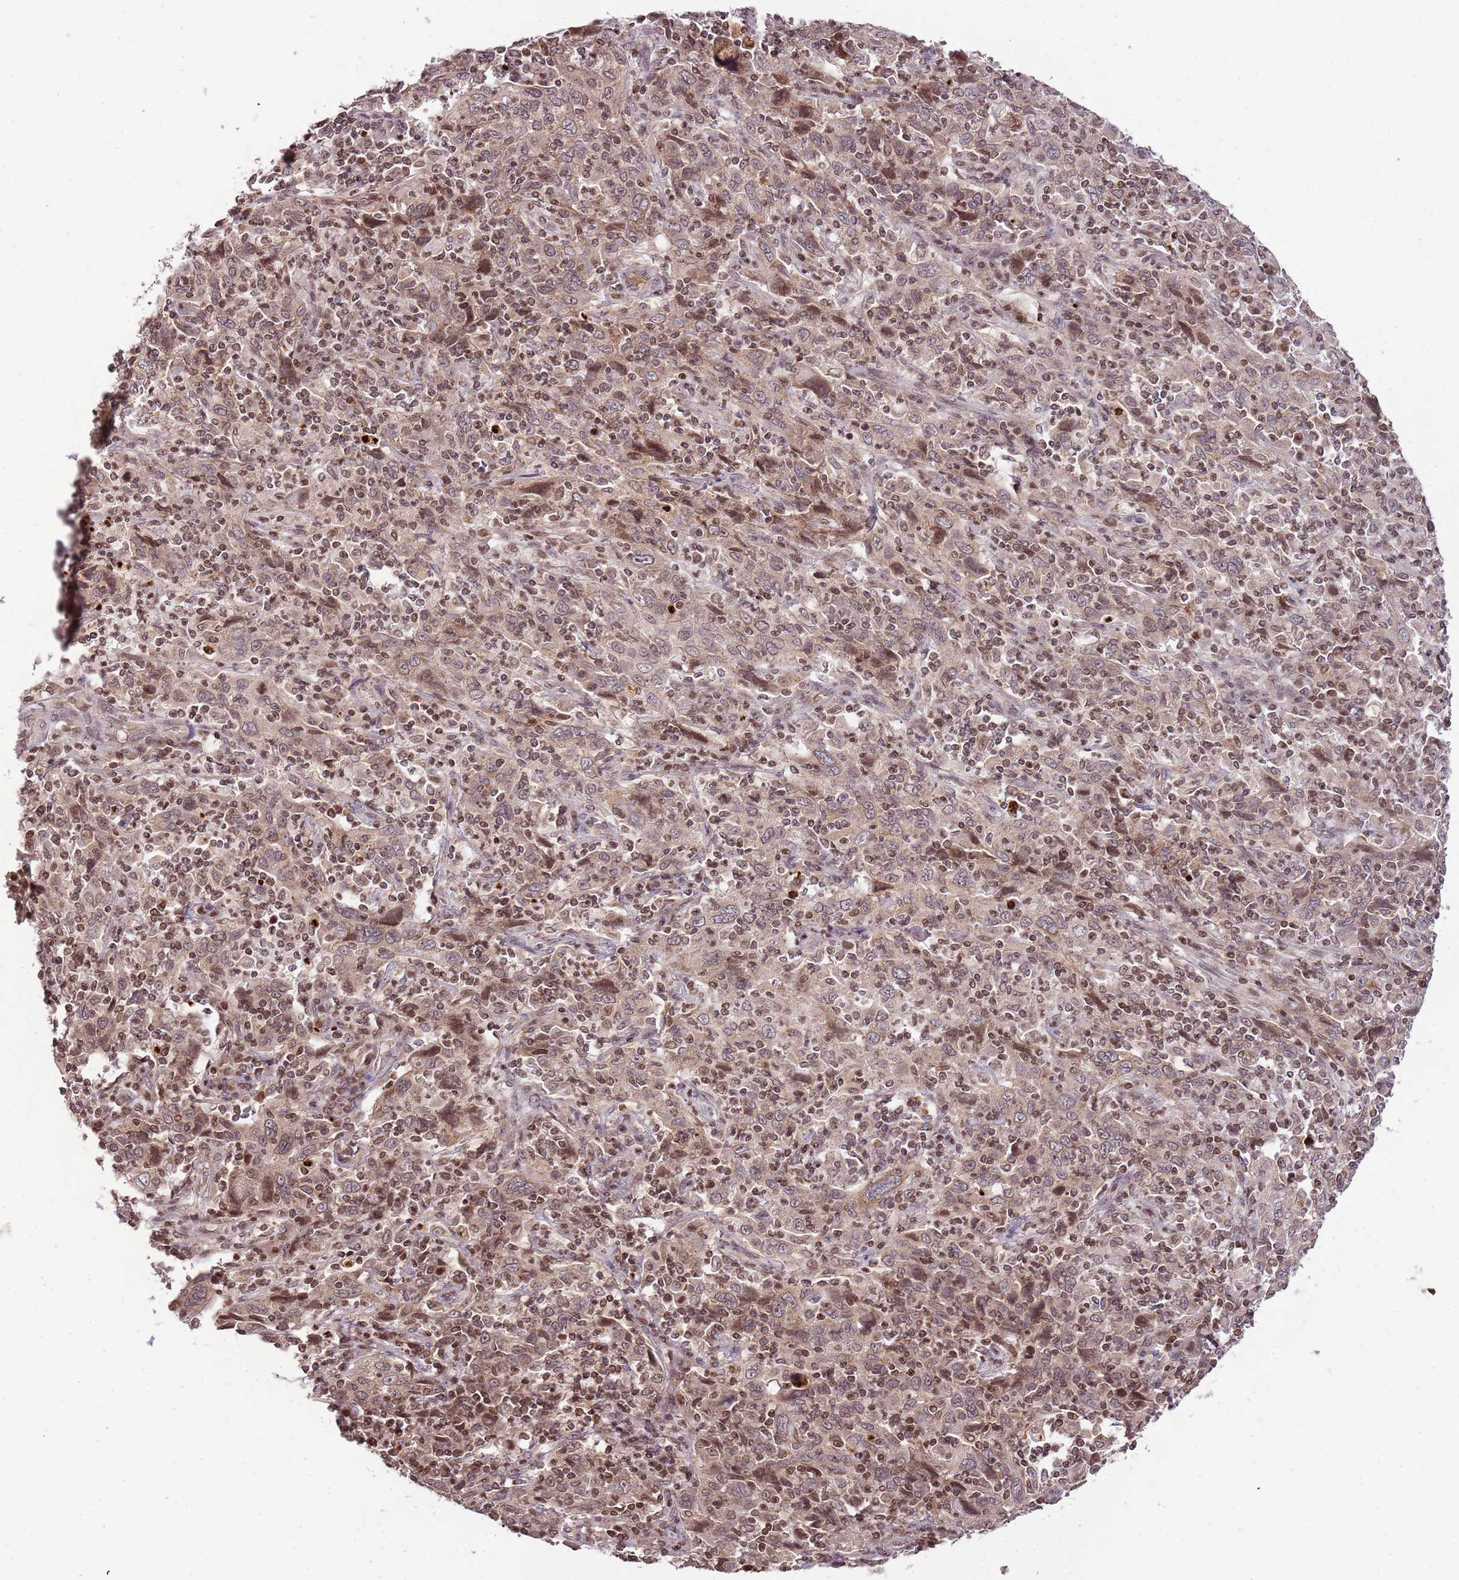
{"staining": {"intensity": "weak", "quantity": "25%-75%", "location": "nuclear"}, "tissue": "cervical cancer", "cell_type": "Tumor cells", "image_type": "cancer", "snomed": [{"axis": "morphology", "description": "Squamous cell carcinoma, NOS"}, {"axis": "topography", "description": "Cervix"}], "caption": "Cervical cancer (squamous cell carcinoma) was stained to show a protein in brown. There is low levels of weak nuclear staining in approximately 25%-75% of tumor cells.", "gene": "SAMSN1", "patient": {"sex": "female", "age": 46}}